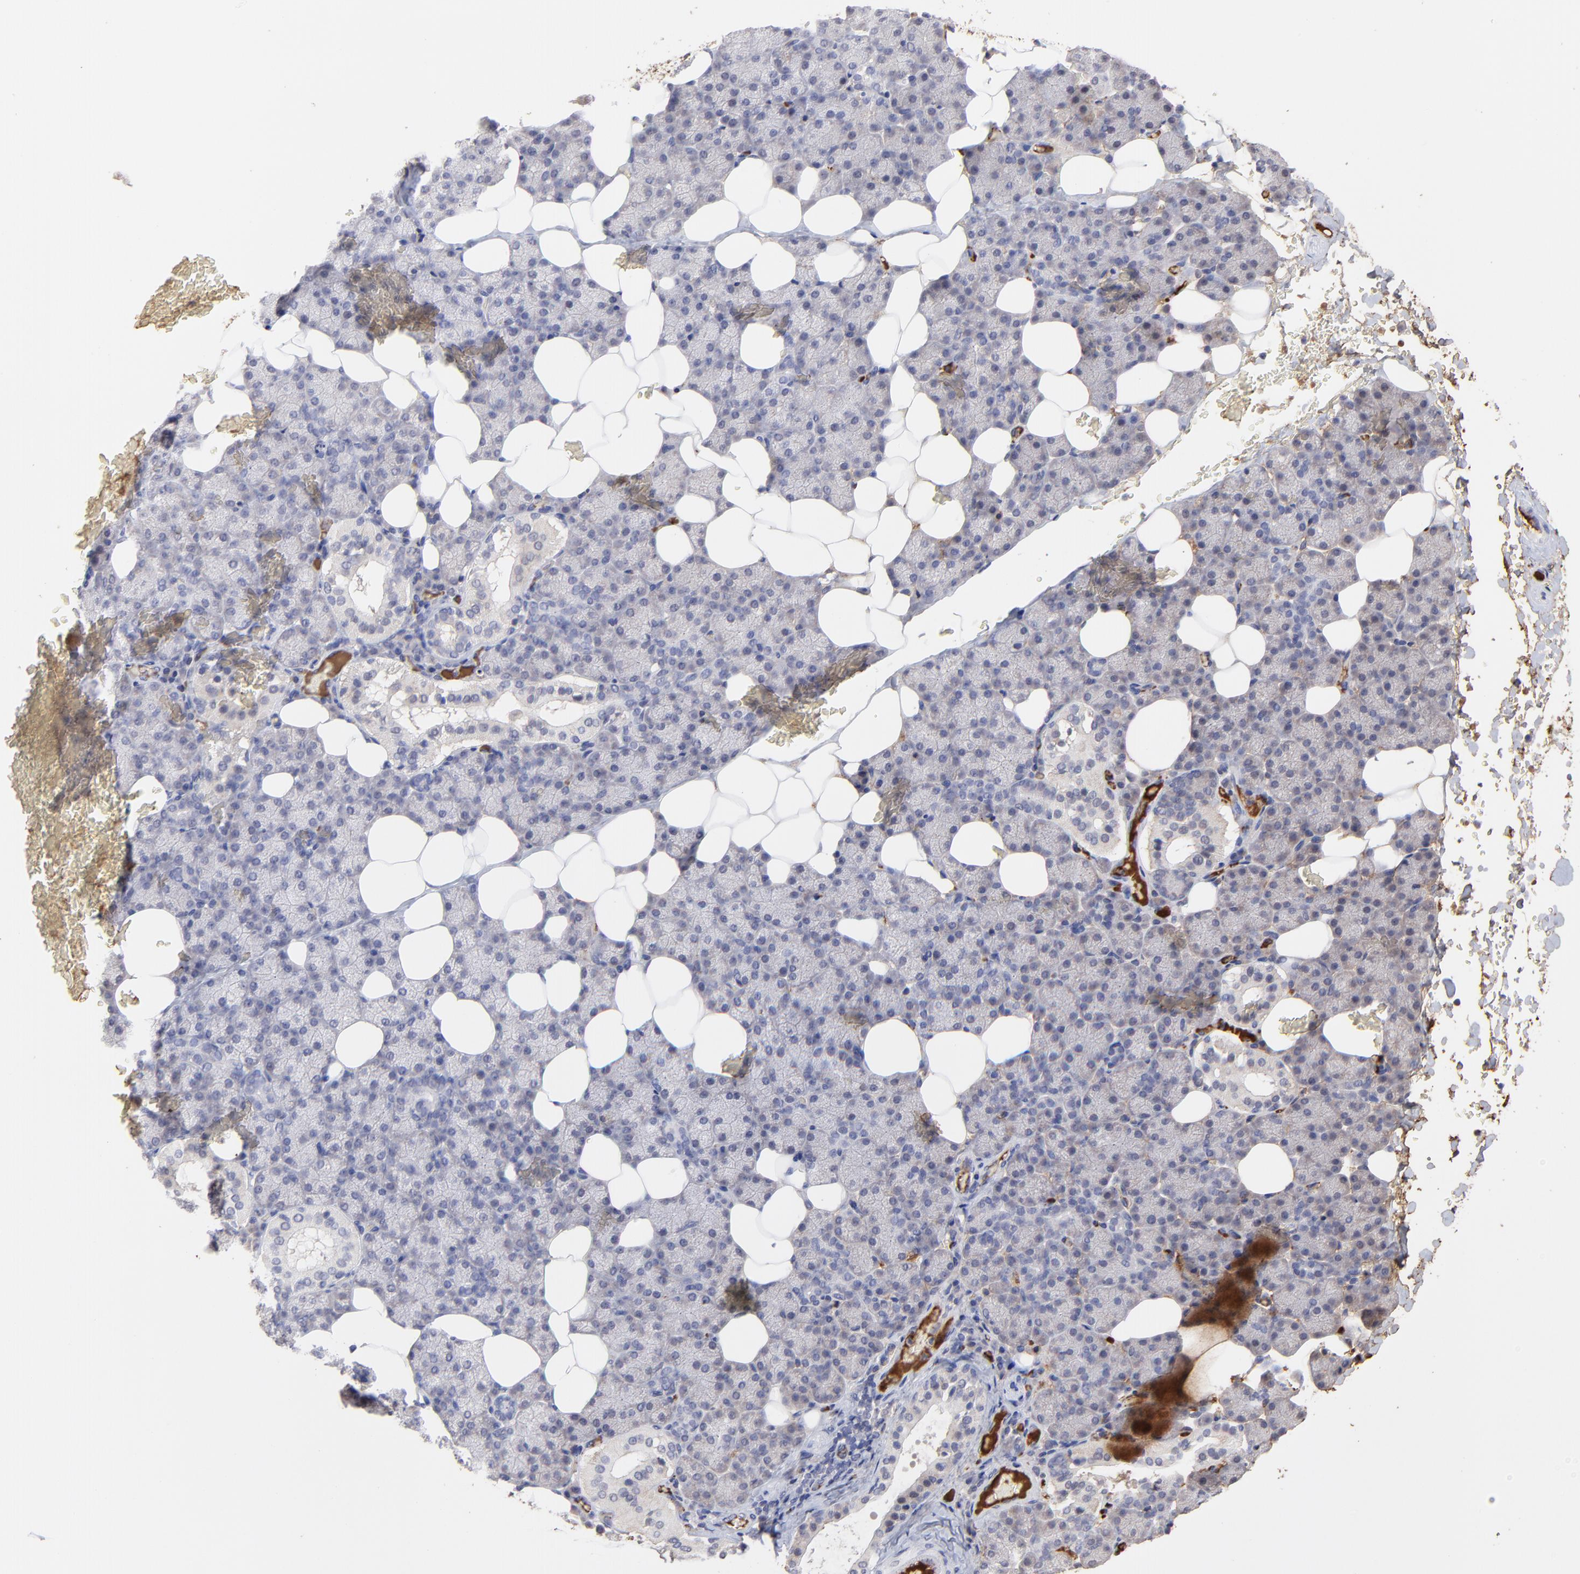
{"staining": {"intensity": "weak", "quantity": "<25%", "location": "cytoplasmic/membranous,nuclear"}, "tissue": "salivary gland", "cell_type": "Glandular cells", "image_type": "normal", "snomed": [{"axis": "morphology", "description": "Normal tissue, NOS"}, {"axis": "topography", "description": "Lymph node"}, {"axis": "topography", "description": "Salivary gland"}], "caption": "This is an immunohistochemistry photomicrograph of benign human salivary gland. There is no staining in glandular cells.", "gene": "PSMD14", "patient": {"sex": "male", "age": 8}}